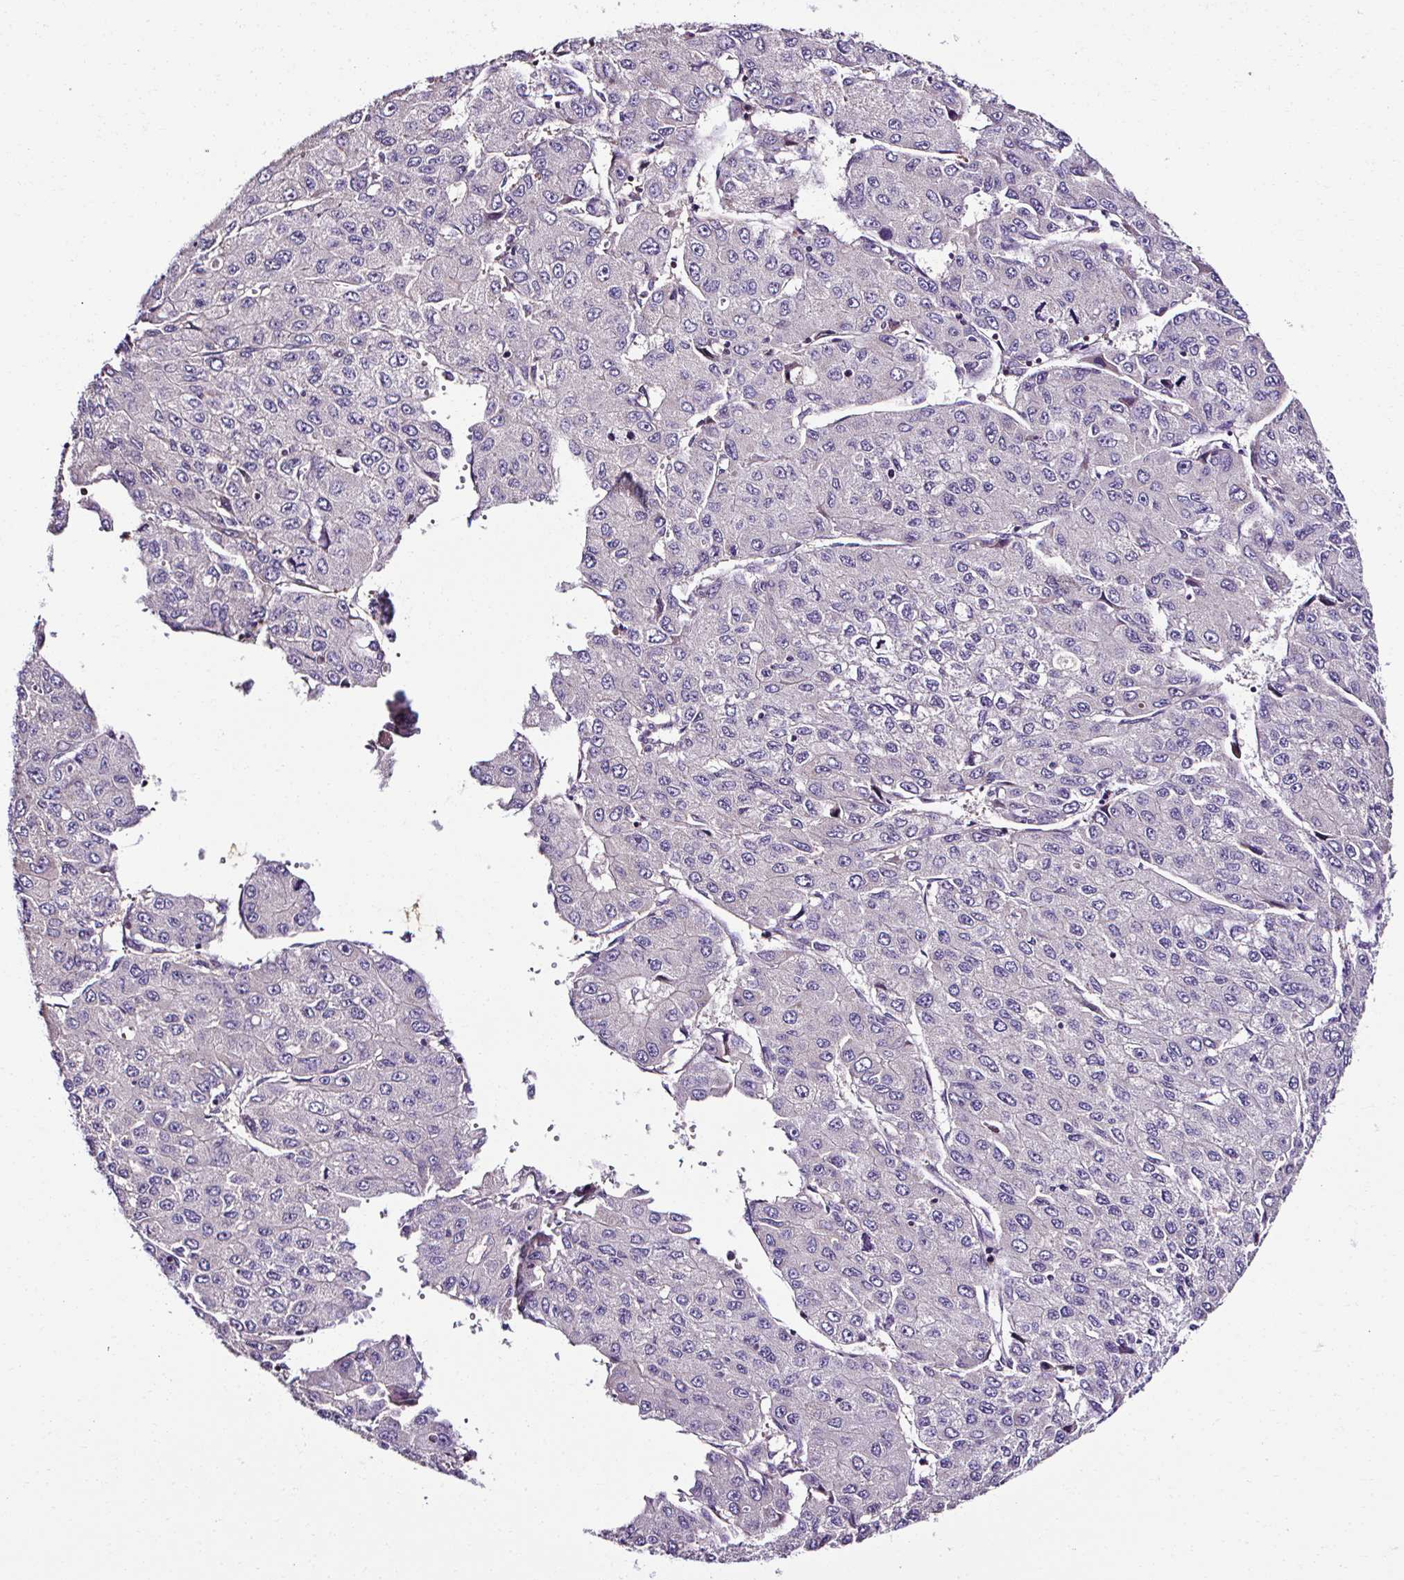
{"staining": {"intensity": "negative", "quantity": "none", "location": "none"}, "tissue": "liver cancer", "cell_type": "Tumor cells", "image_type": "cancer", "snomed": [{"axis": "morphology", "description": "Carcinoma, Hepatocellular, NOS"}, {"axis": "topography", "description": "Liver"}], "caption": "The immunohistochemistry (IHC) histopathology image has no significant staining in tumor cells of liver hepatocellular carcinoma tissue.", "gene": "CCDC85C", "patient": {"sex": "female", "age": 66}}